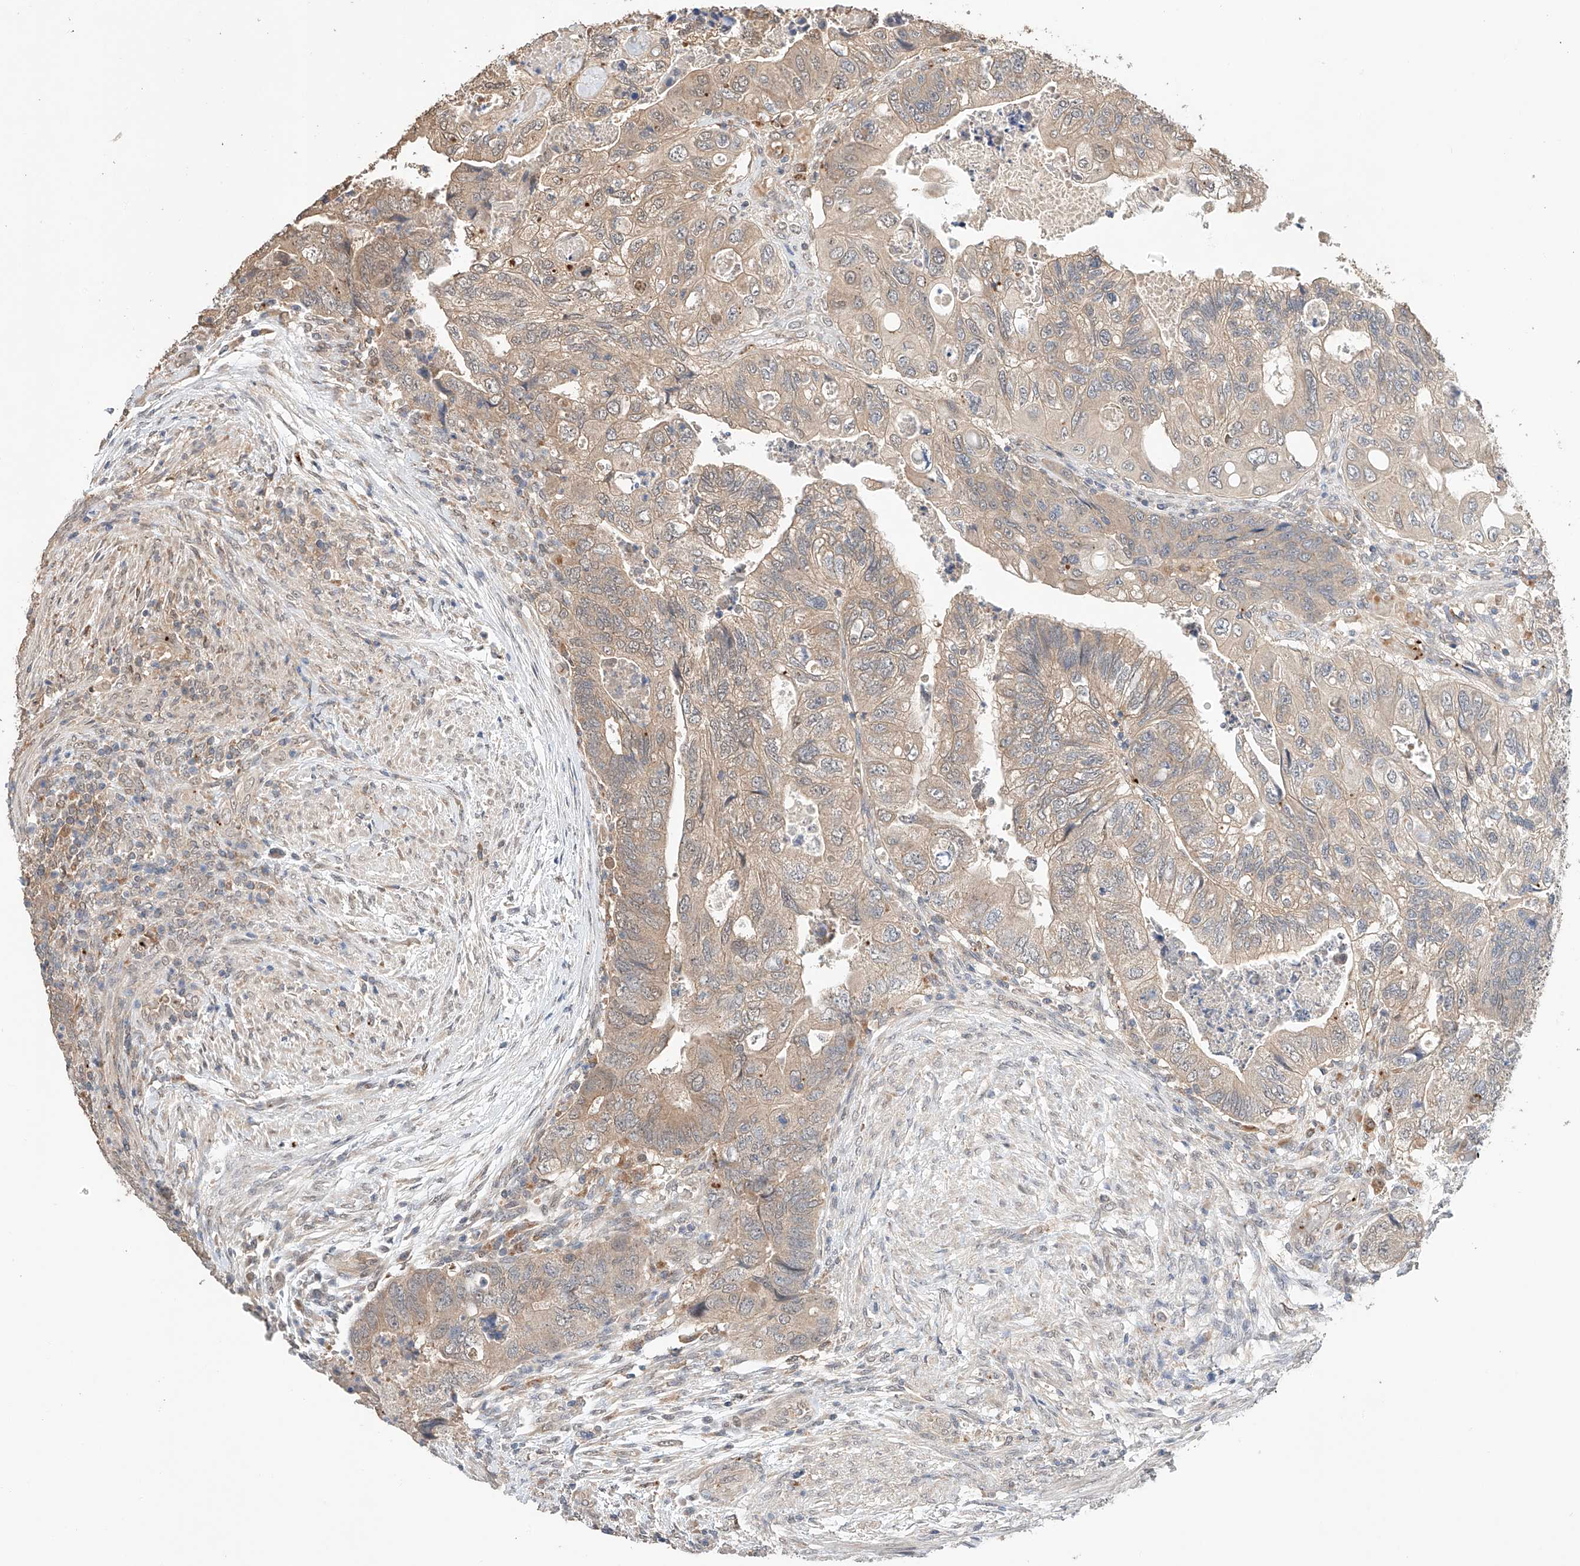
{"staining": {"intensity": "weak", "quantity": ">75%", "location": "cytoplasmic/membranous"}, "tissue": "colorectal cancer", "cell_type": "Tumor cells", "image_type": "cancer", "snomed": [{"axis": "morphology", "description": "Adenocarcinoma, NOS"}, {"axis": "topography", "description": "Rectum"}], "caption": "Immunohistochemistry (IHC) (DAB) staining of colorectal adenocarcinoma exhibits weak cytoplasmic/membranous protein staining in about >75% of tumor cells.", "gene": "ZFHX2", "patient": {"sex": "male", "age": 63}}